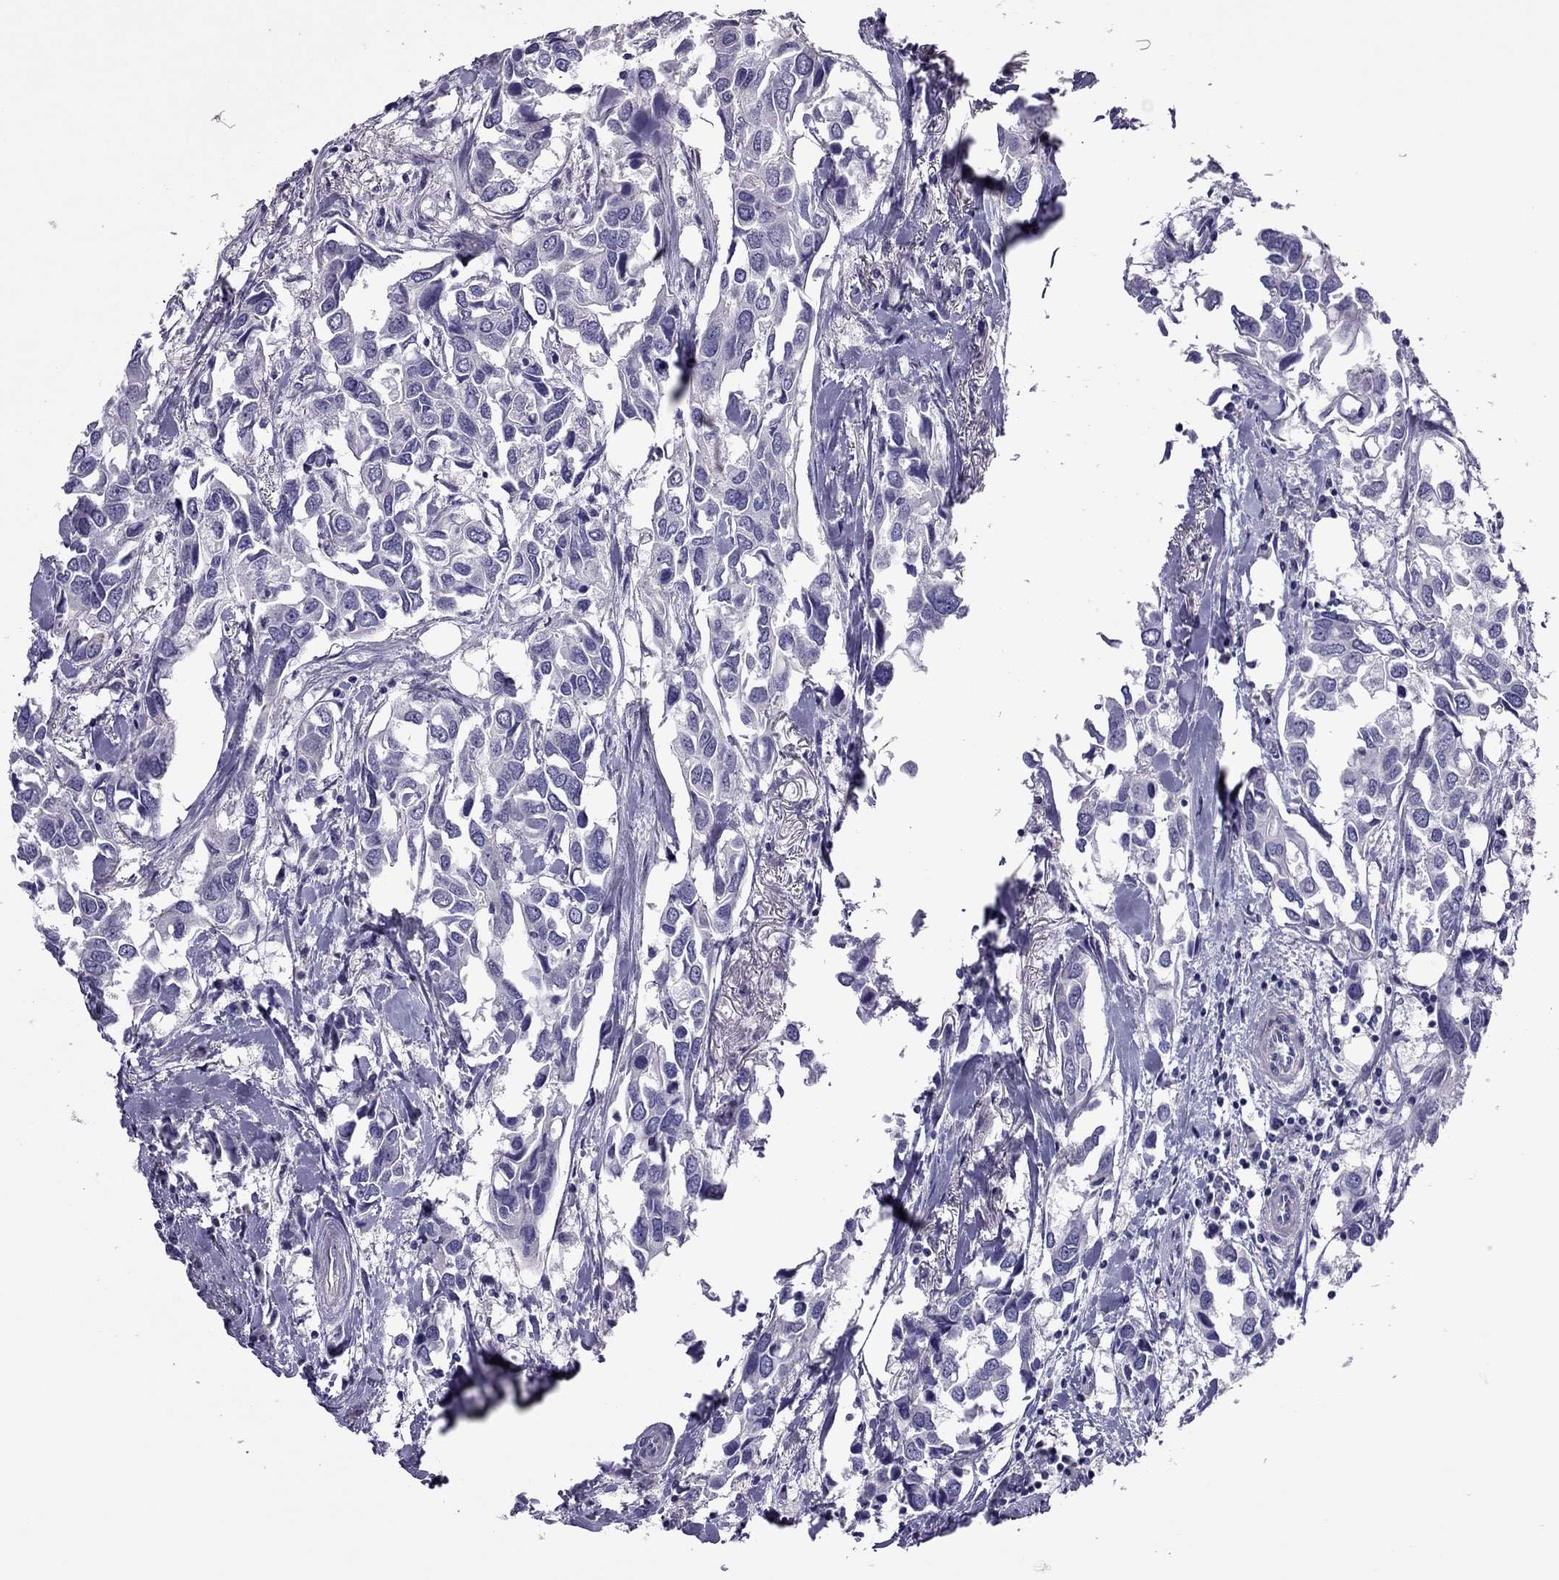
{"staining": {"intensity": "negative", "quantity": "none", "location": "none"}, "tissue": "breast cancer", "cell_type": "Tumor cells", "image_type": "cancer", "snomed": [{"axis": "morphology", "description": "Duct carcinoma"}, {"axis": "topography", "description": "Breast"}], "caption": "IHC of human breast cancer (intraductal carcinoma) exhibits no positivity in tumor cells.", "gene": "SLC16A8", "patient": {"sex": "female", "age": 83}}